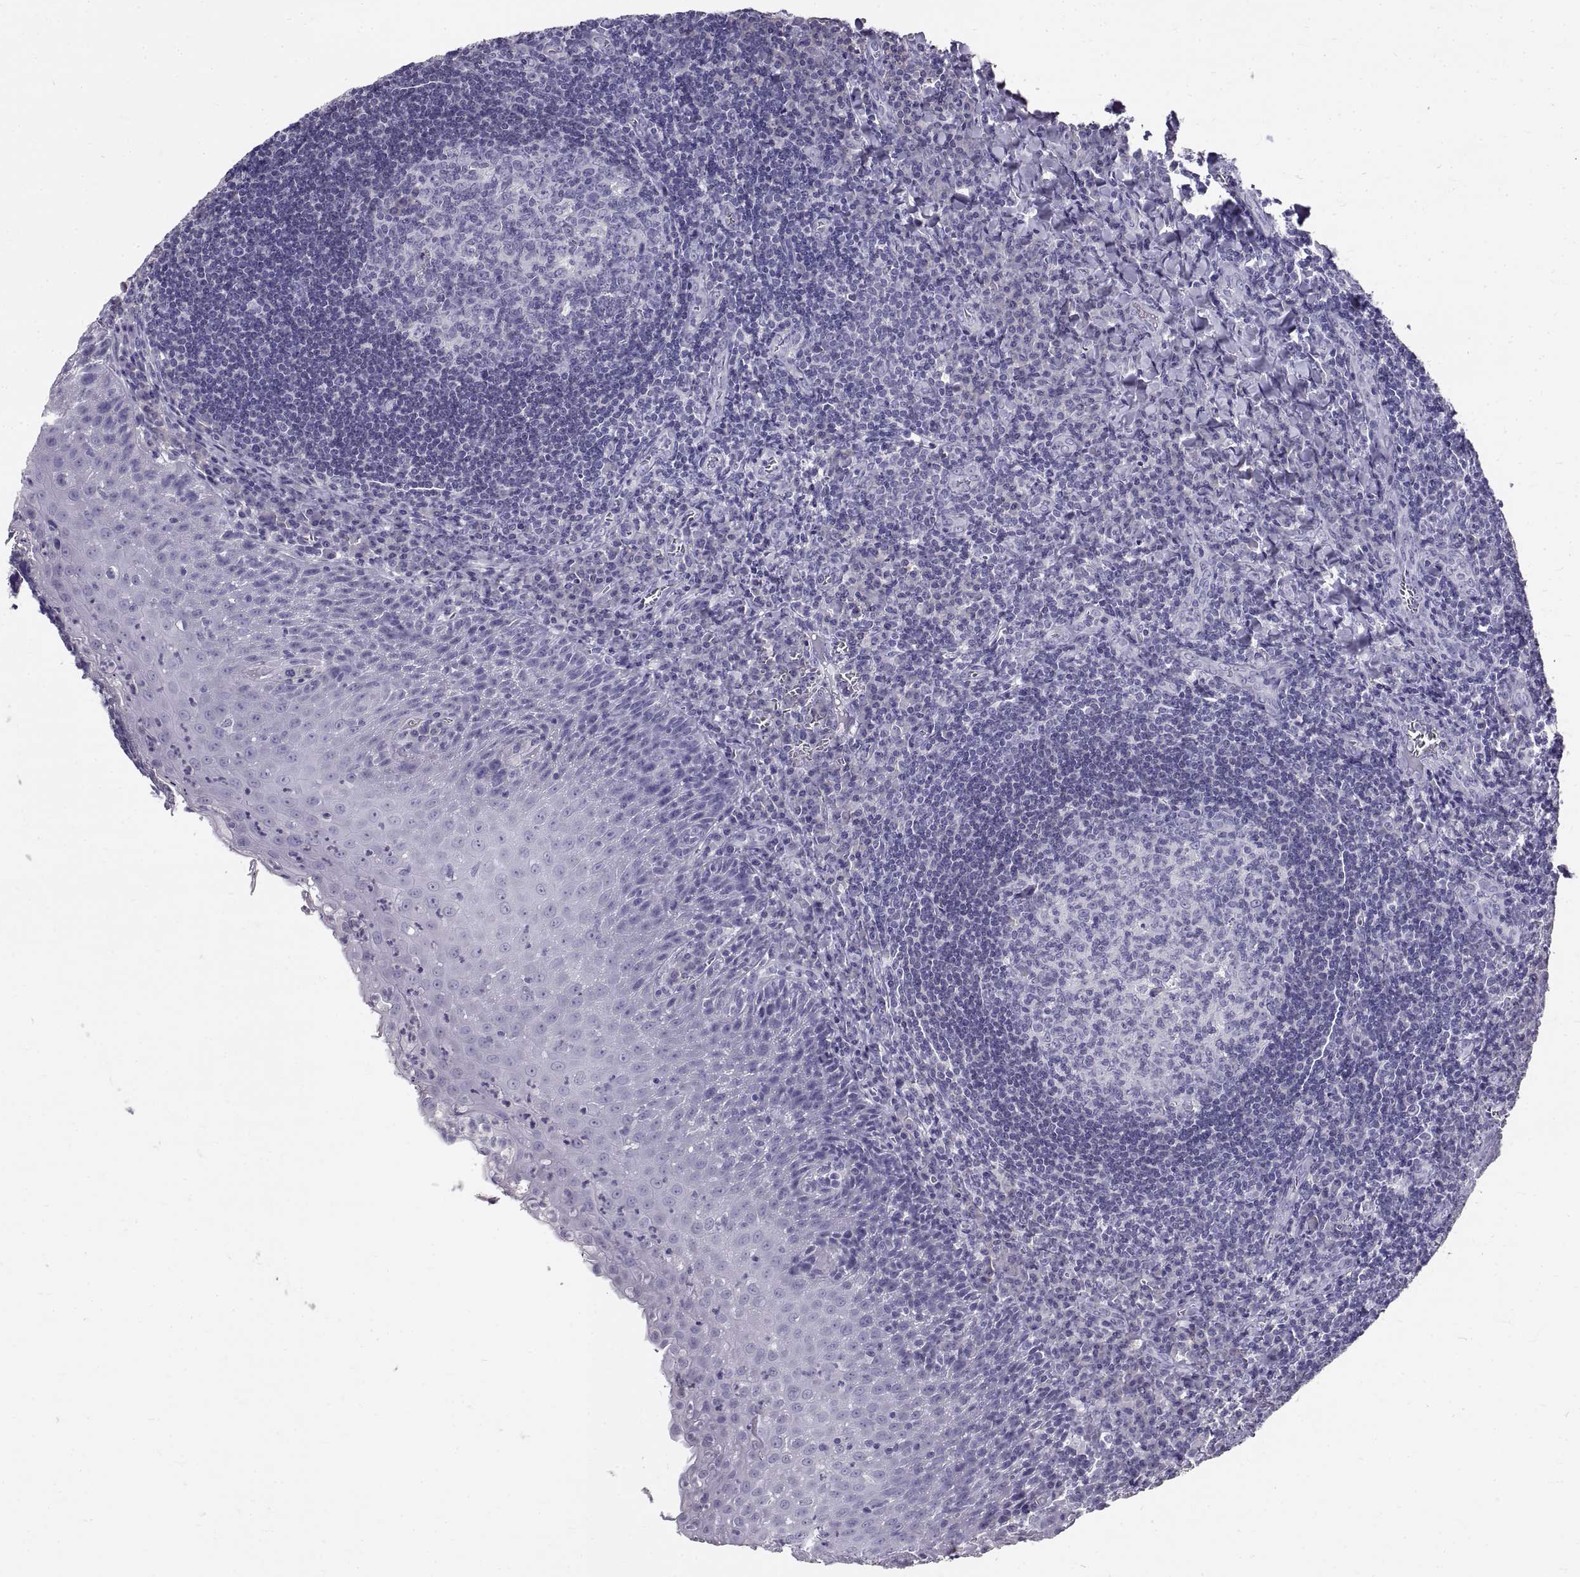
{"staining": {"intensity": "negative", "quantity": "none", "location": "none"}, "tissue": "tonsil", "cell_type": "Germinal center cells", "image_type": "normal", "snomed": [{"axis": "morphology", "description": "Normal tissue, NOS"}, {"axis": "morphology", "description": "Inflammation, NOS"}, {"axis": "topography", "description": "Tonsil"}], "caption": "Protein analysis of benign tonsil displays no significant staining in germinal center cells.", "gene": "GNG12", "patient": {"sex": "female", "age": 31}}